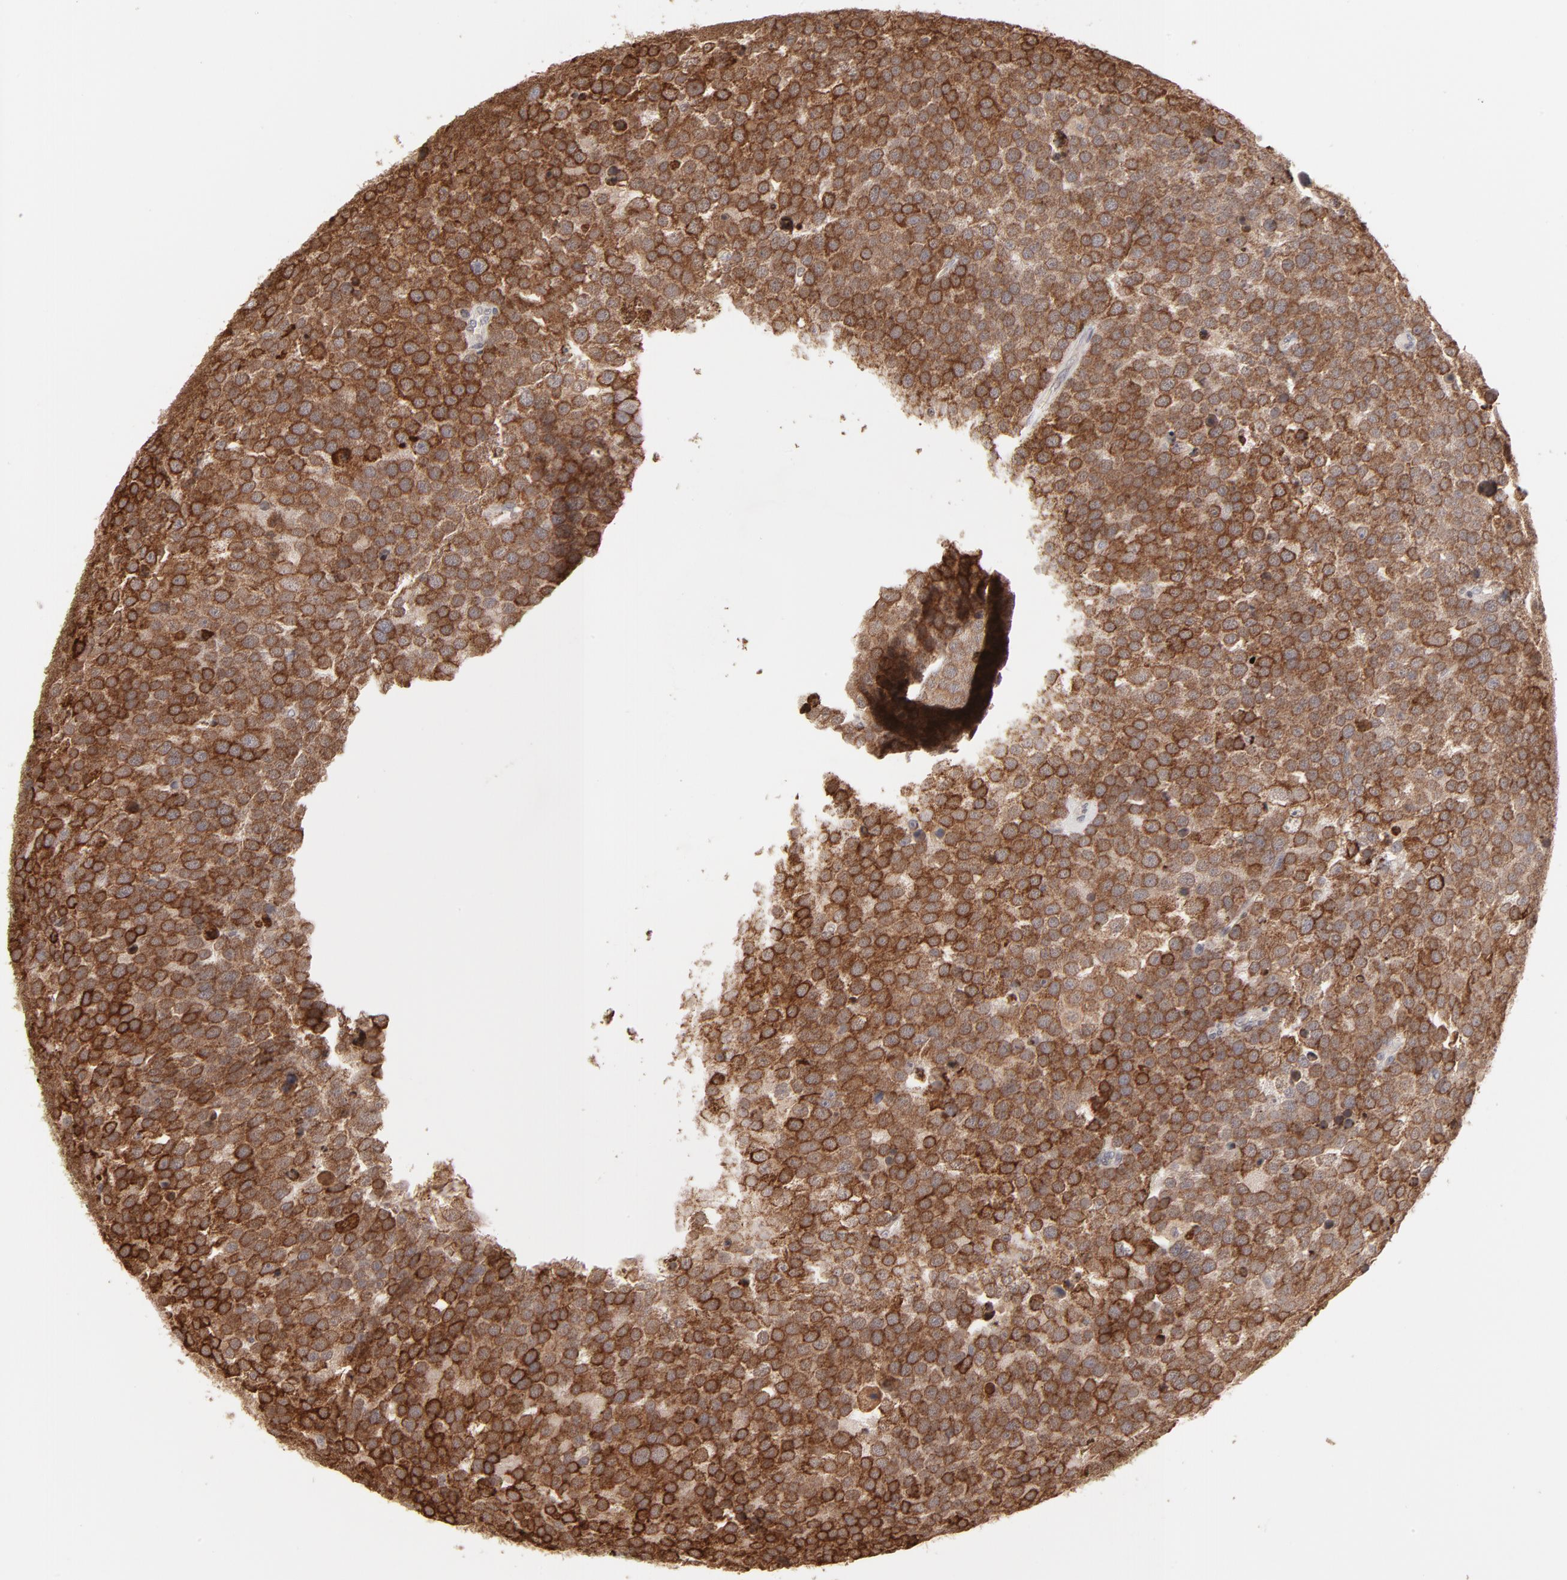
{"staining": {"intensity": "strong", "quantity": ">75%", "location": "cytoplasmic/membranous,nuclear"}, "tissue": "testis cancer", "cell_type": "Tumor cells", "image_type": "cancer", "snomed": [{"axis": "morphology", "description": "Seminoma, NOS"}, {"axis": "topography", "description": "Testis"}], "caption": "Testis cancer stained with immunohistochemistry exhibits strong cytoplasmic/membranous and nuclear staining in approximately >75% of tumor cells. (Stains: DAB in brown, nuclei in blue, Microscopy: brightfield microscopy at high magnification).", "gene": "ARIH1", "patient": {"sex": "male", "age": 71}}